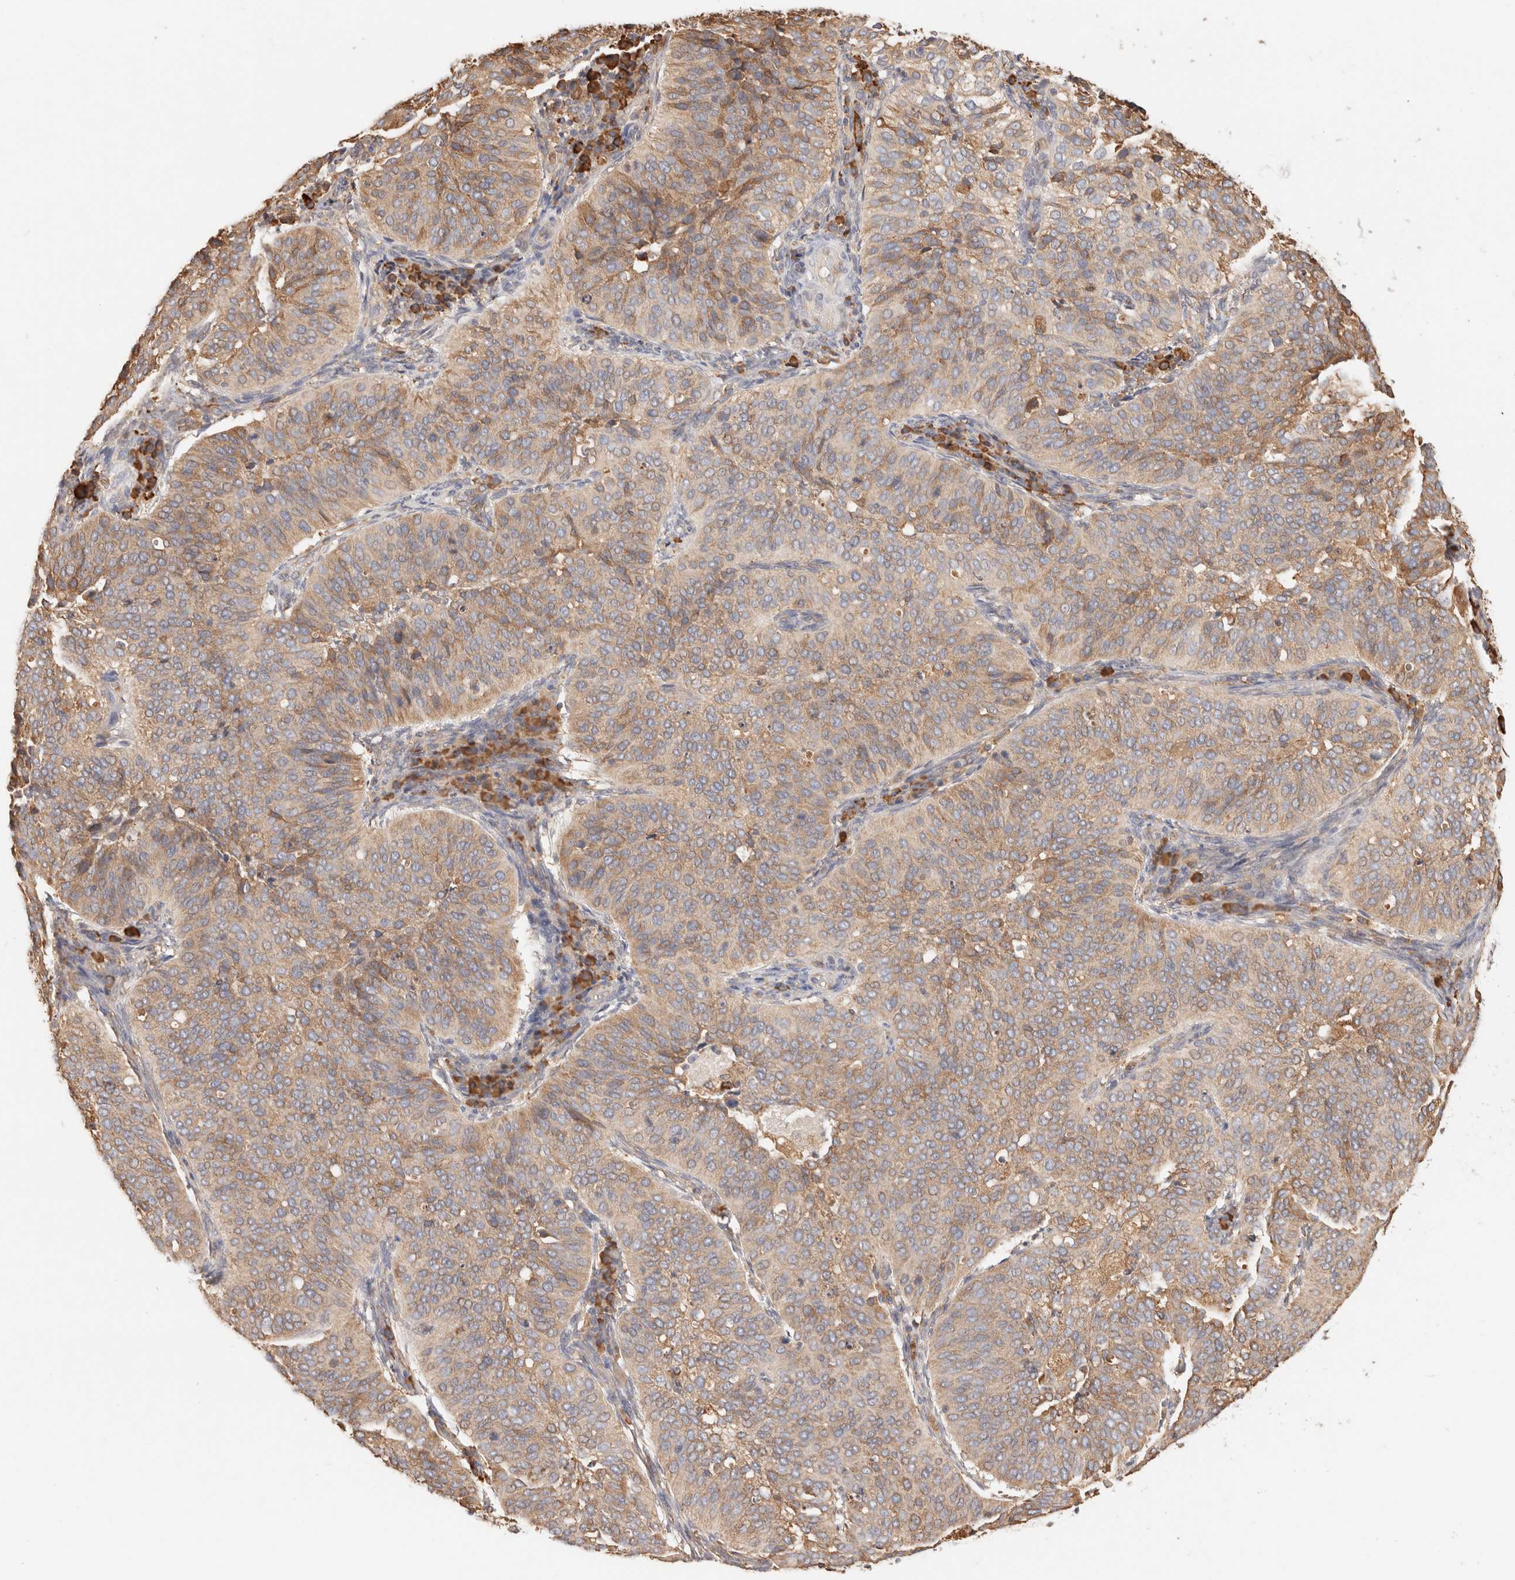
{"staining": {"intensity": "weak", "quantity": ">75%", "location": "cytoplasmic/membranous"}, "tissue": "cervical cancer", "cell_type": "Tumor cells", "image_type": "cancer", "snomed": [{"axis": "morphology", "description": "Normal tissue, NOS"}, {"axis": "morphology", "description": "Squamous cell carcinoma, NOS"}, {"axis": "topography", "description": "Cervix"}], "caption": "Immunohistochemical staining of human squamous cell carcinoma (cervical) exhibits weak cytoplasmic/membranous protein staining in about >75% of tumor cells.", "gene": "FER", "patient": {"sex": "female", "age": 39}}